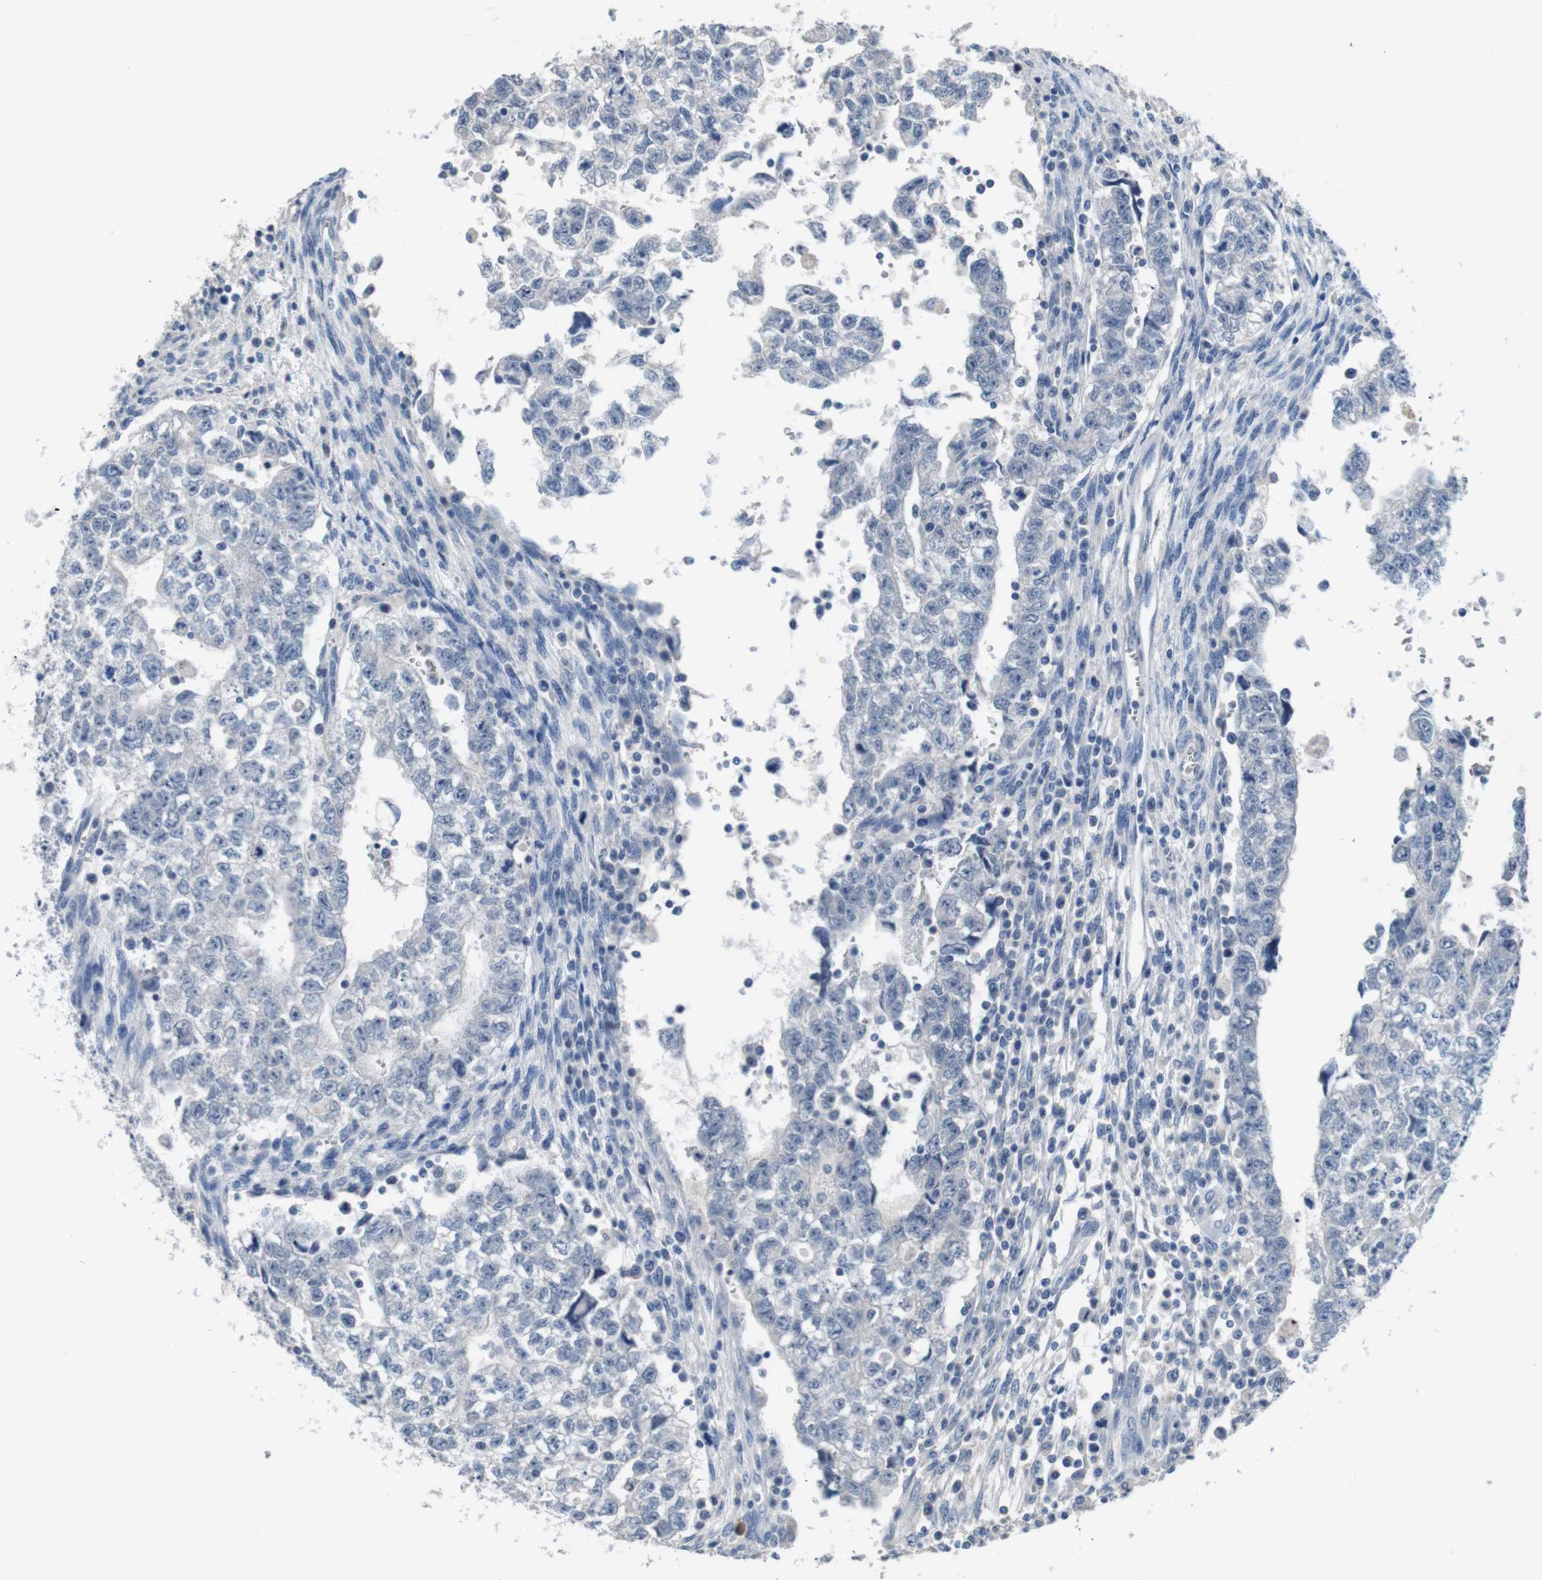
{"staining": {"intensity": "negative", "quantity": "none", "location": "none"}, "tissue": "testis cancer", "cell_type": "Tumor cells", "image_type": "cancer", "snomed": [{"axis": "morphology", "description": "Seminoma, NOS"}, {"axis": "morphology", "description": "Carcinoma, Embryonal, NOS"}, {"axis": "topography", "description": "Testis"}], "caption": "Human seminoma (testis) stained for a protein using IHC shows no expression in tumor cells.", "gene": "SLC2A8", "patient": {"sex": "male", "age": 38}}